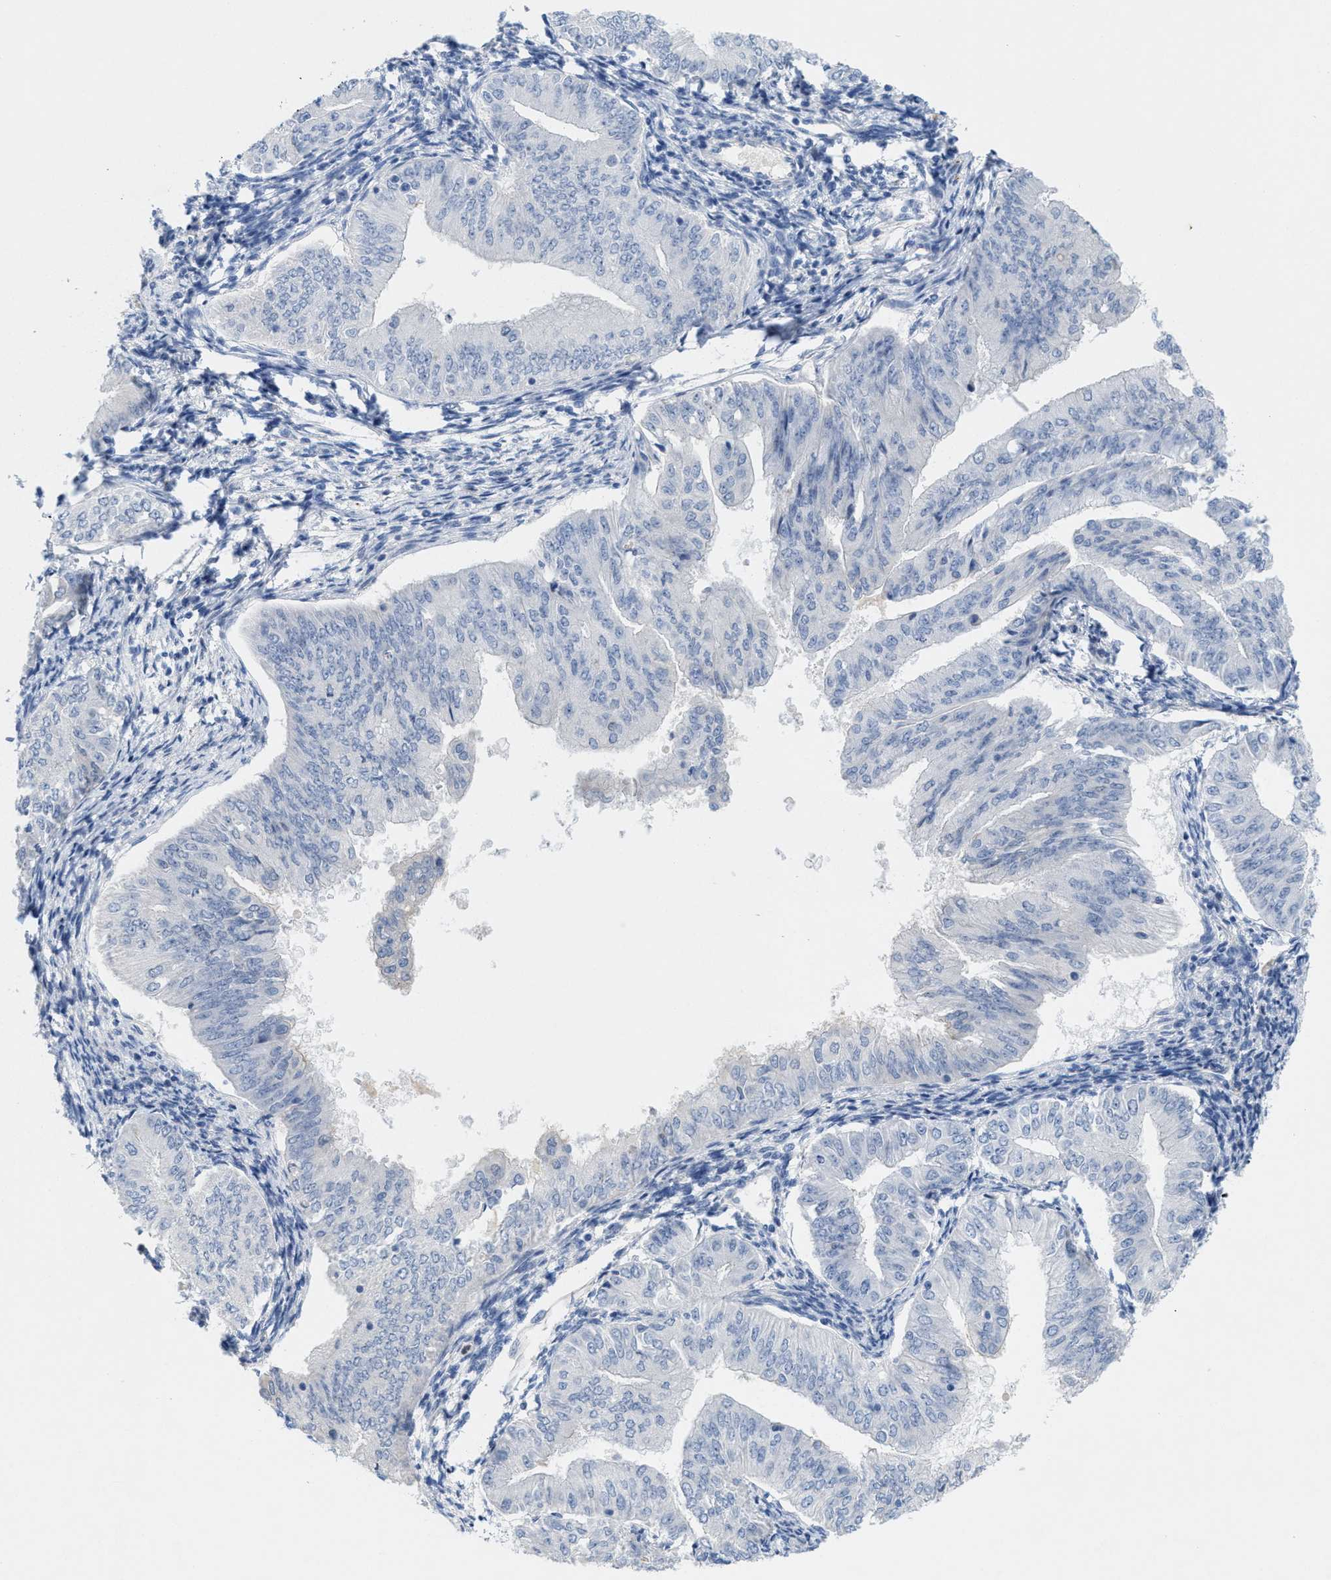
{"staining": {"intensity": "negative", "quantity": "none", "location": "none"}, "tissue": "endometrial cancer", "cell_type": "Tumor cells", "image_type": "cancer", "snomed": [{"axis": "morphology", "description": "Normal tissue, NOS"}, {"axis": "morphology", "description": "Adenocarcinoma, NOS"}, {"axis": "topography", "description": "Endometrium"}], "caption": "Tumor cells are negative for protein expression in human adenocarcinoma (endometrial).", "gene": "CPA2", "patient": {"sex": "female", "age": 53}}